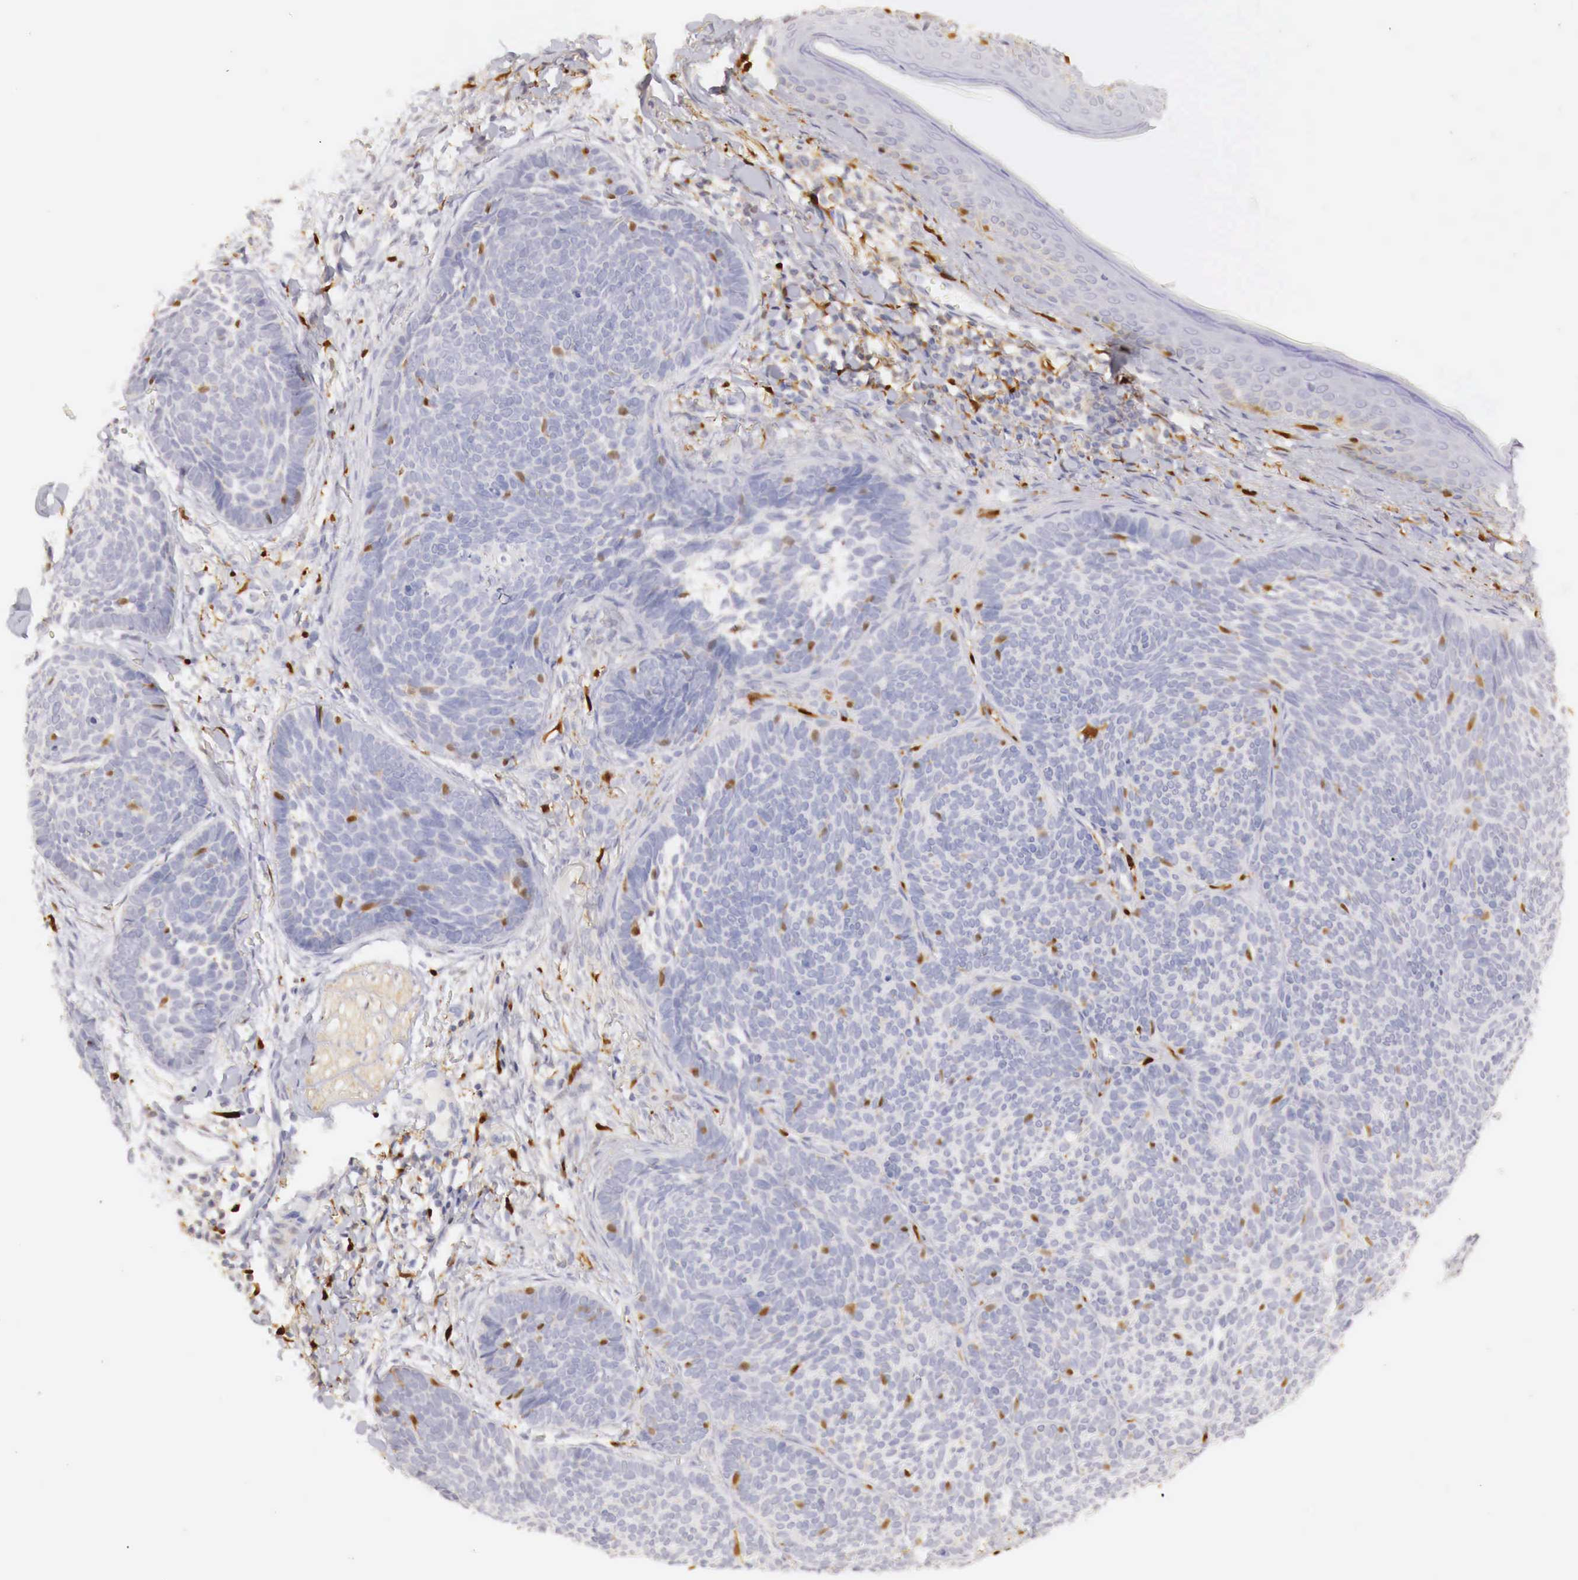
{"staining": {"intensity": "negative", "quantity": "none", "location": "none"}, "tissue": "skin cancer", "cell_type": "Tumor cells", "image_type": "cancer", "snomed": [{"axis": "morphology", "description": "Basal cell carcinoma"}, {"axis": "topography", "description": "Skin"}], "caption": "High magnification brightfield microscopy of skin cancer (basal cell carcinoma) stained with DAB (brown) and counterstained with hematoxylin (blue): tumor cells show no significant staining. Nuclei are stained in blue.", "gene": "RENBP", "patient": {"sex": "female", "age": 62}}